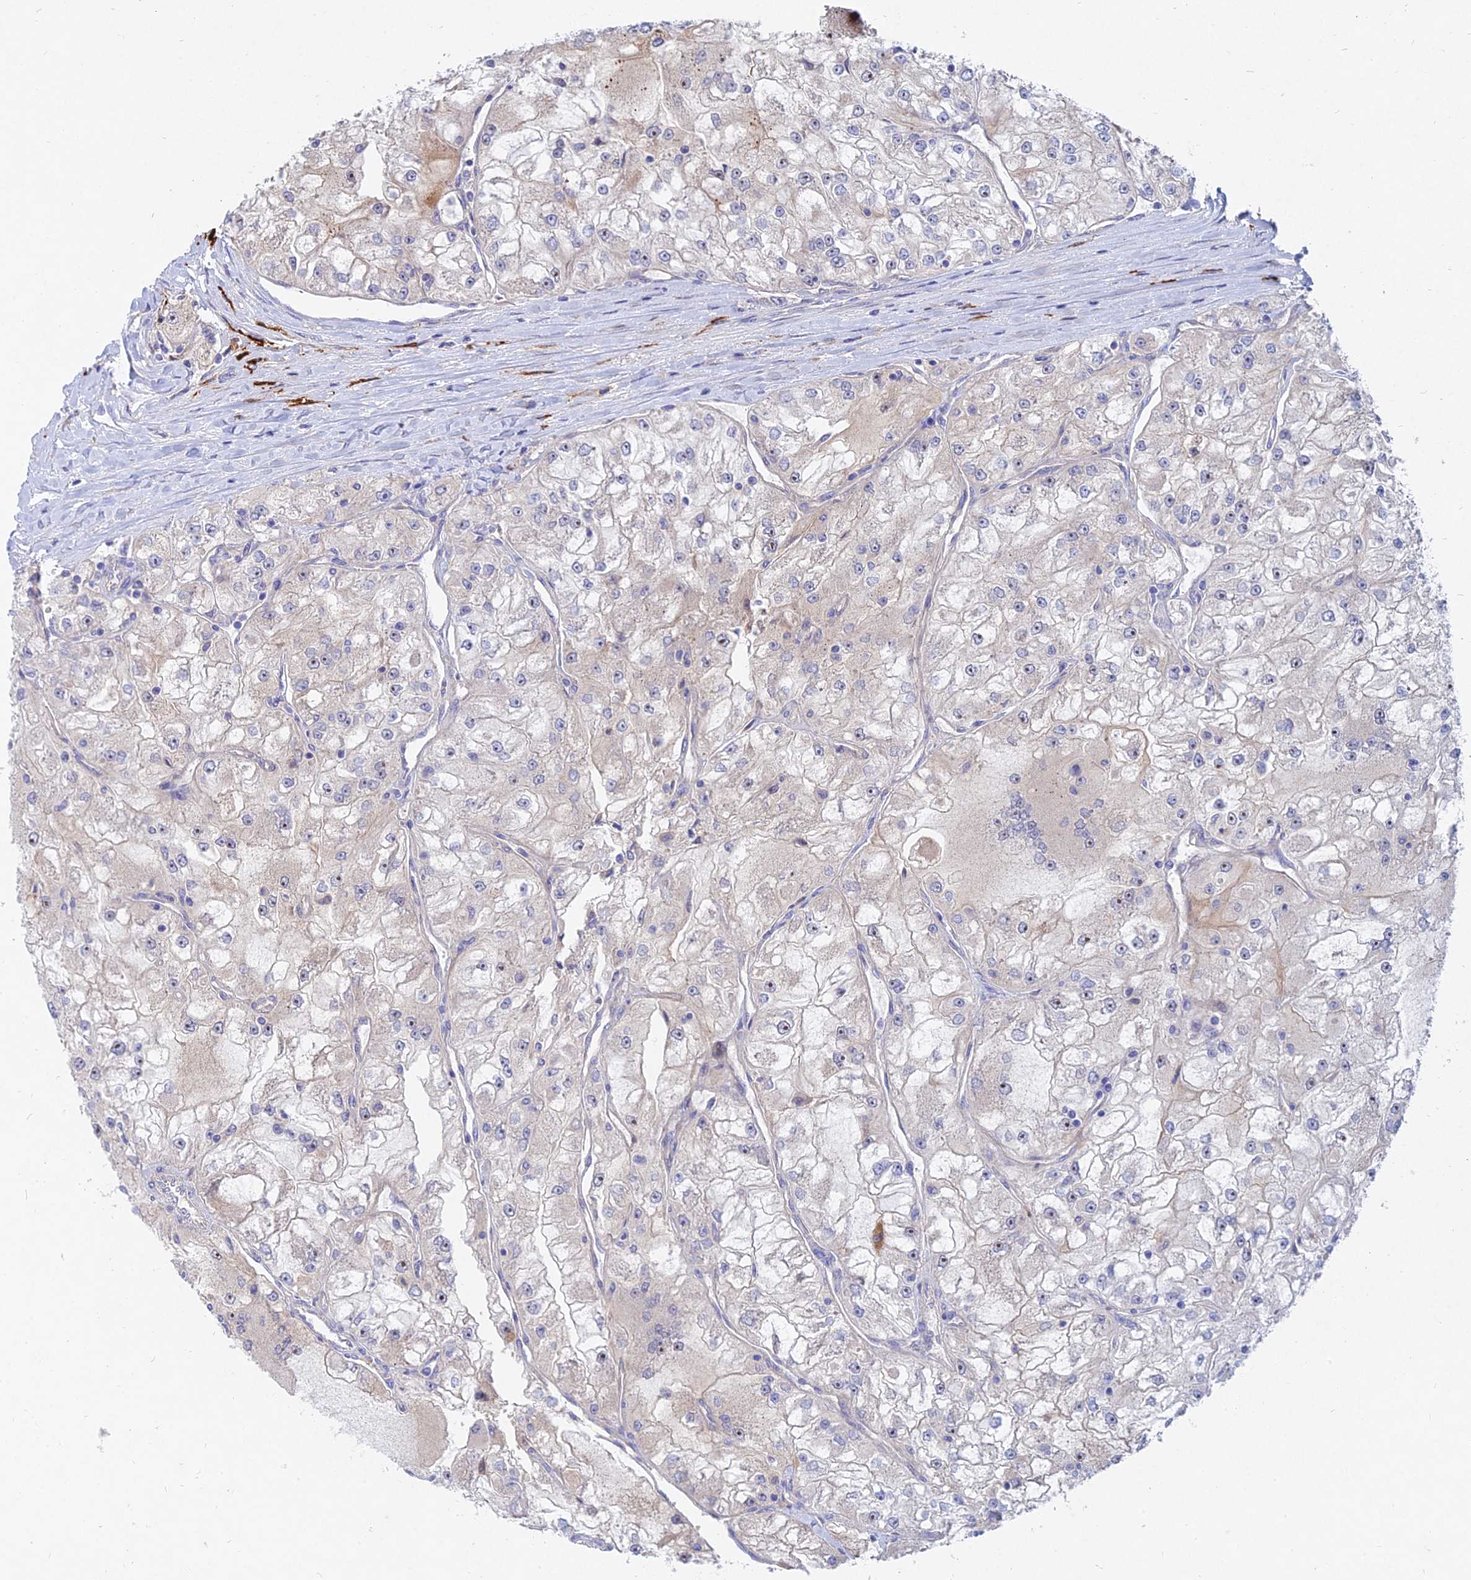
{"staining": {"intensity": "negative", "quantity": "none", "location": "none"}, "tissue": "renal cancer", "cell_type": "Tumor cells", "image_type": "cancer", "snomed": [{"axis": "morphology", "description": "Adenocarcinoma, NOS"}, {"axis": "topography", "description": "Kidney"}], "caption": "Immunohistochemistry of human renal adenocarcinoma reveals no expression in tumor cells.", "gene": "MROH1", "patient": {"sex": "female", "age": 72}}